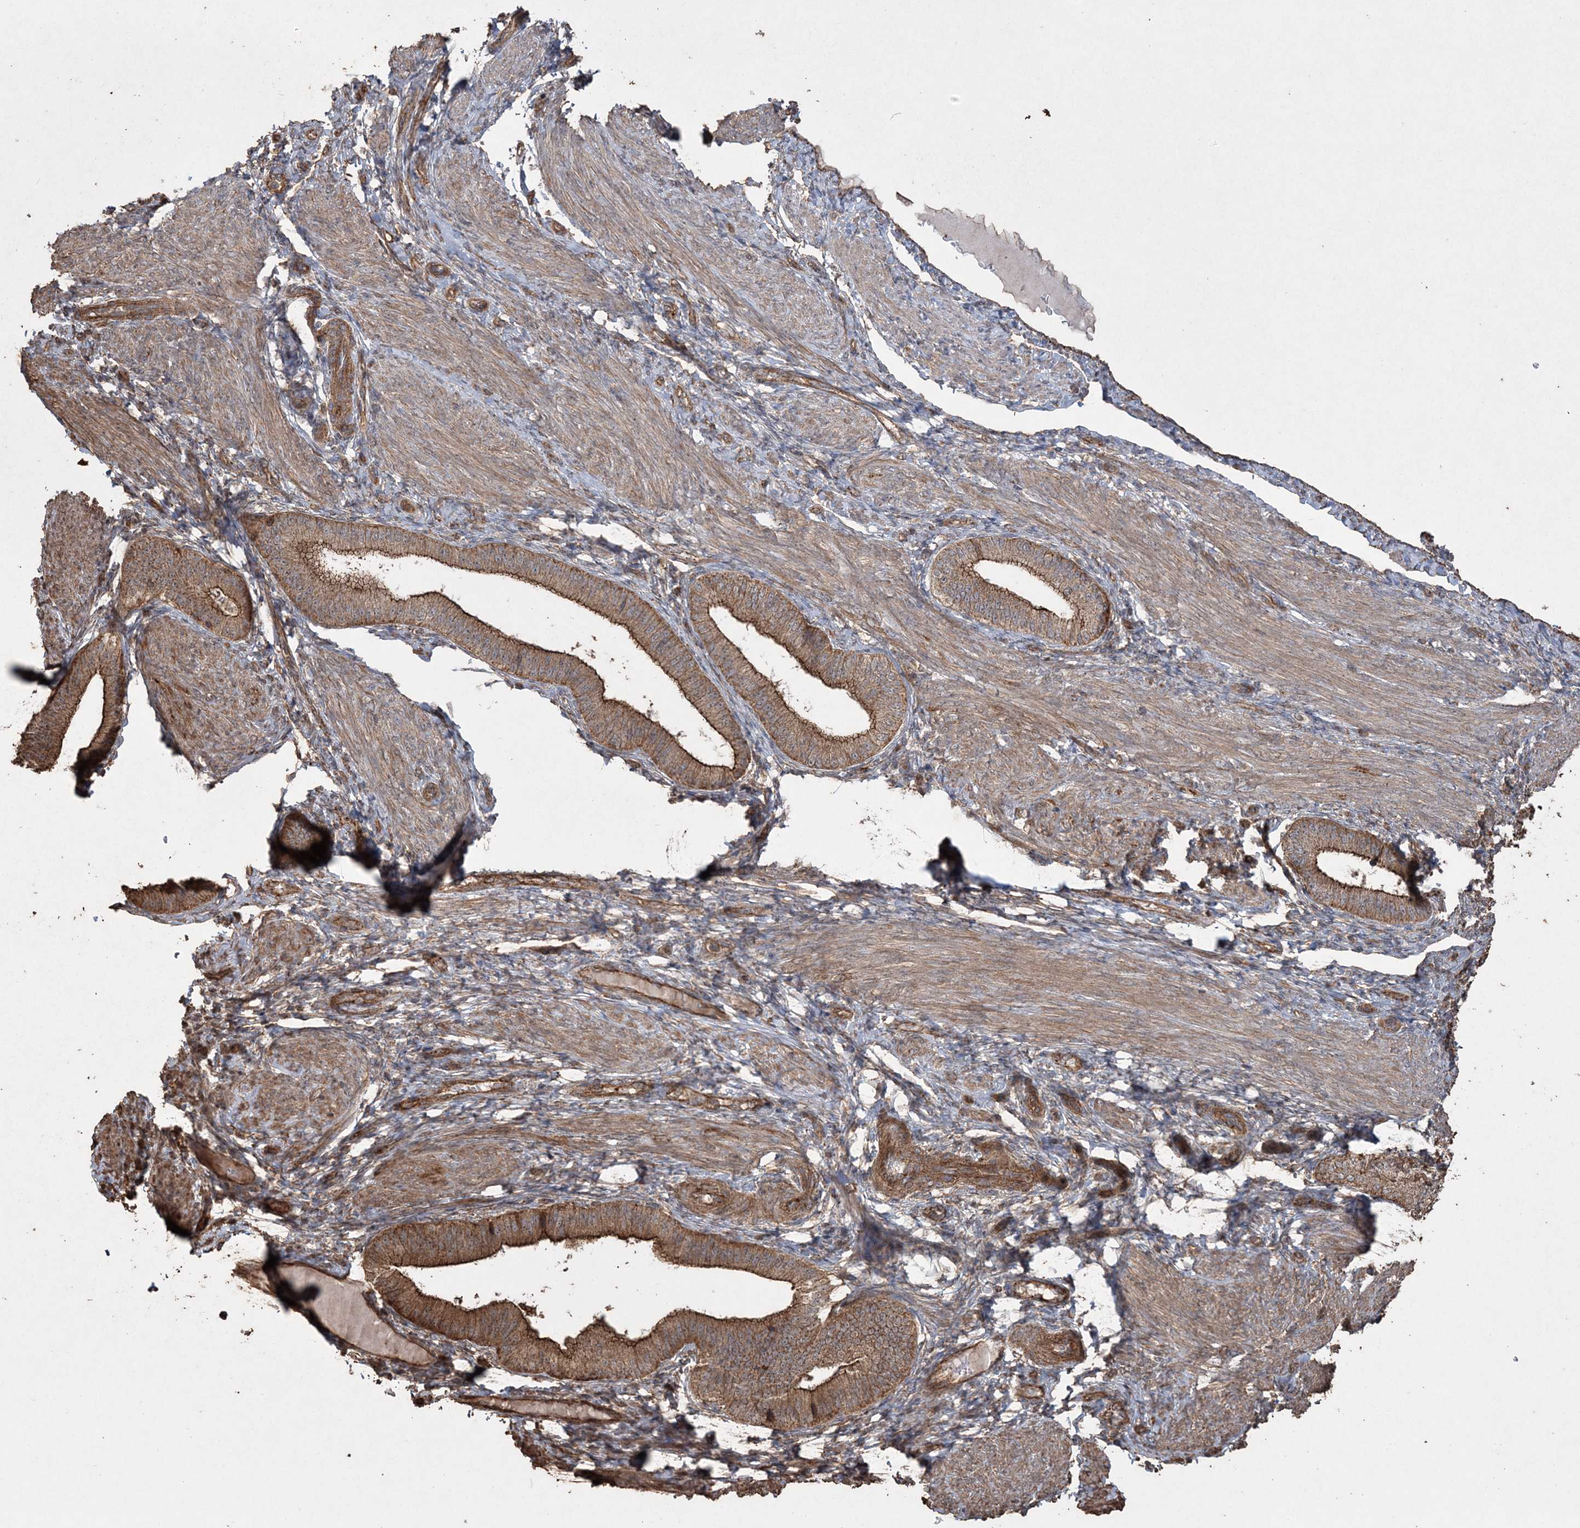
{"staining": {"intensity": "moderate", "quantity": "<25%", "location": "cytoplasmic/membranous"}, "tissue": "endometrium", "cell_type": "Cells in endometrial stroma", "image_type": "normal", "snomed": [{"axis": "morphology", "description": "Normal tissue, NOS"}, {"axis": "topography", "description": "Endometrium"}], "caption": "High-power microscopy captured an immunohistochemistry image of normal endometrium, revealing moderate cytoplasmic/membranous expression in about <25% of cells in endometrial stroma.", "gene": "TTC7A", "patient": {"sex": "female", "age": 39}}